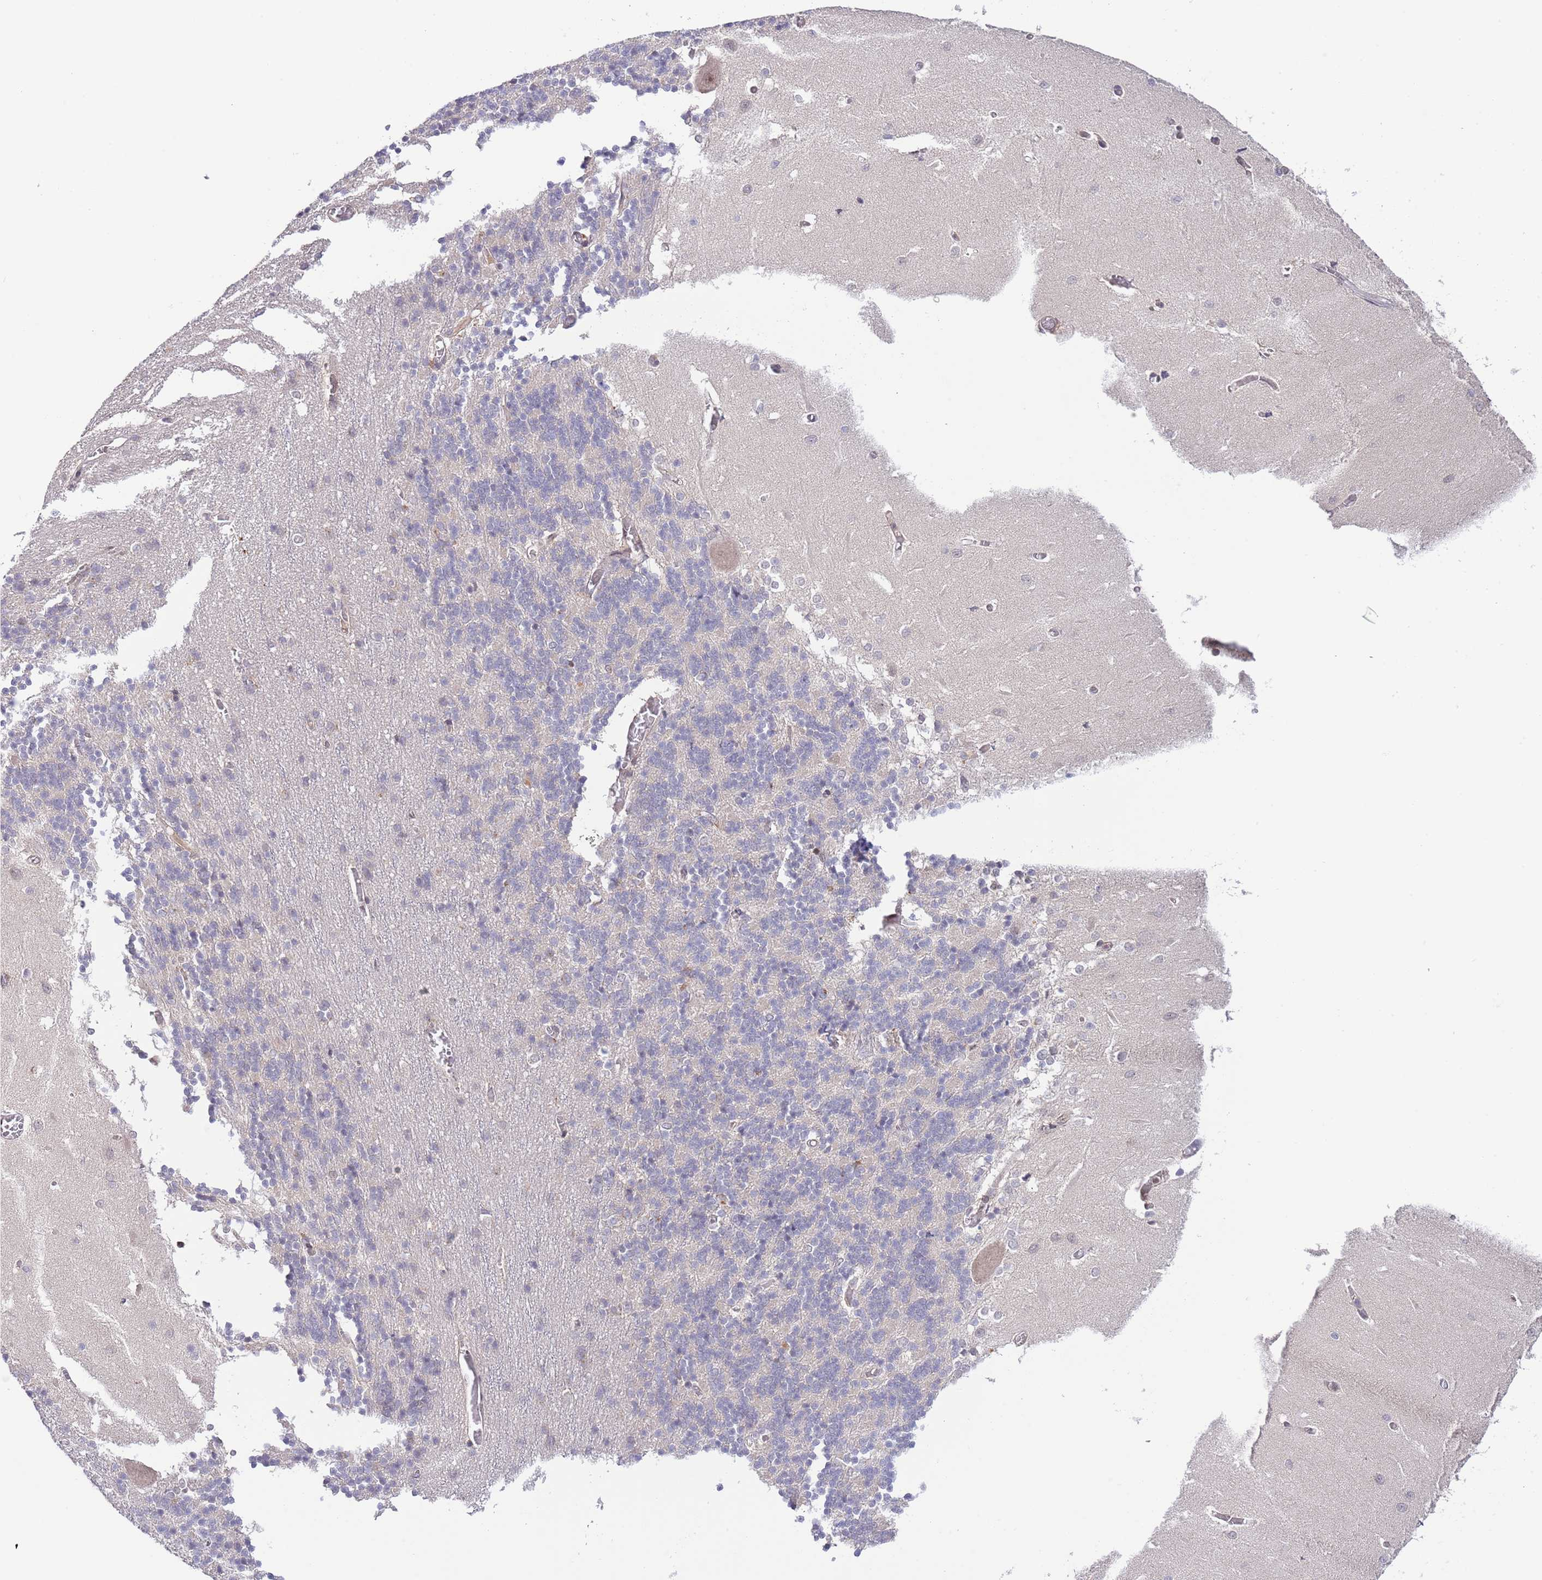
{"staining": {"intensity": "negative", "quantity": "none", "location": "none"}, "tissue": "cerebellum", "cell_type": "Cells in granular layer", "image_type": "normal", "snomed": [{"axis": "morphology", "description": "Normal tissue, NOS"}, {"axis": "topography", "description": "Cerebellum"}], "caption": "IHC of normal human cerebellum shows no staining in cells in granular layer.", "gene": "PRR16", "patient": {"sex": "male", "age": 37}}